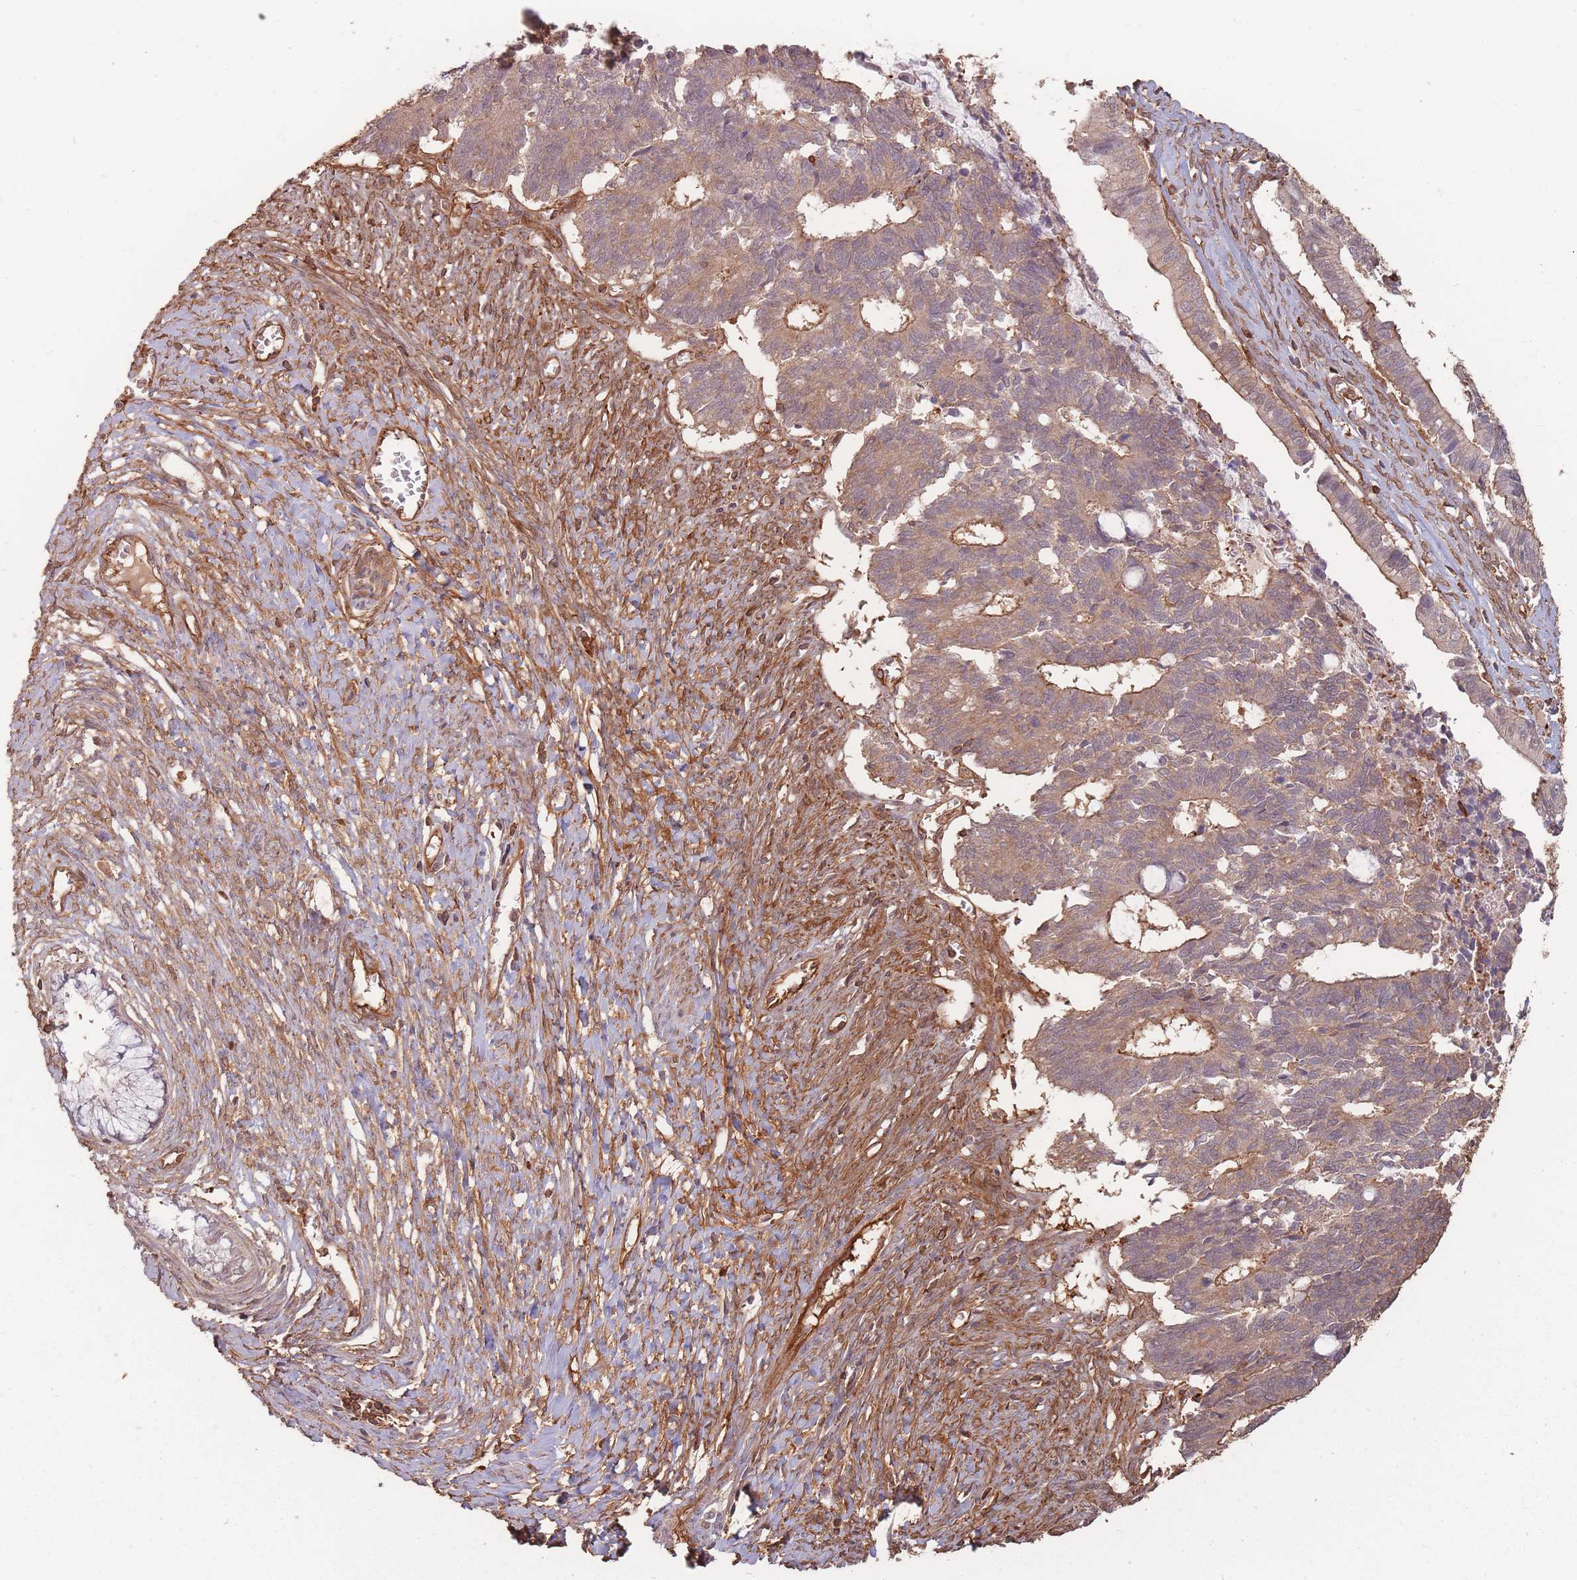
{"staining": {"intensity": "moderate", "quantity": "25%-75%", "location": "cytoplasmic/membranous"}, "tissue": "cervical cancer", "cell_type": "Tumor cells", "image_type": "cancer", "snomed": [{"axis": "morphology", "description": "Adenocarcinoma, NOS"}, {"axis": "topography", "description": "Cervix"}], "caption": "Immunohistochemistry (DAB (3,3'-diaminobenzidine)) staining of cervical cancer (adenocarcinoma) exhibits moderate cytoplasmic/membranous protein expression in approximately 25%-75% of tumor cells. The protein is stained brown, and the nuclei are stained in blue (DAB (3,3'-diaminobenzidine) IHC with brightfield microscopy, high magnification).", "gene": "PLS3", "patient": {"sex": "female", "age": 44}}